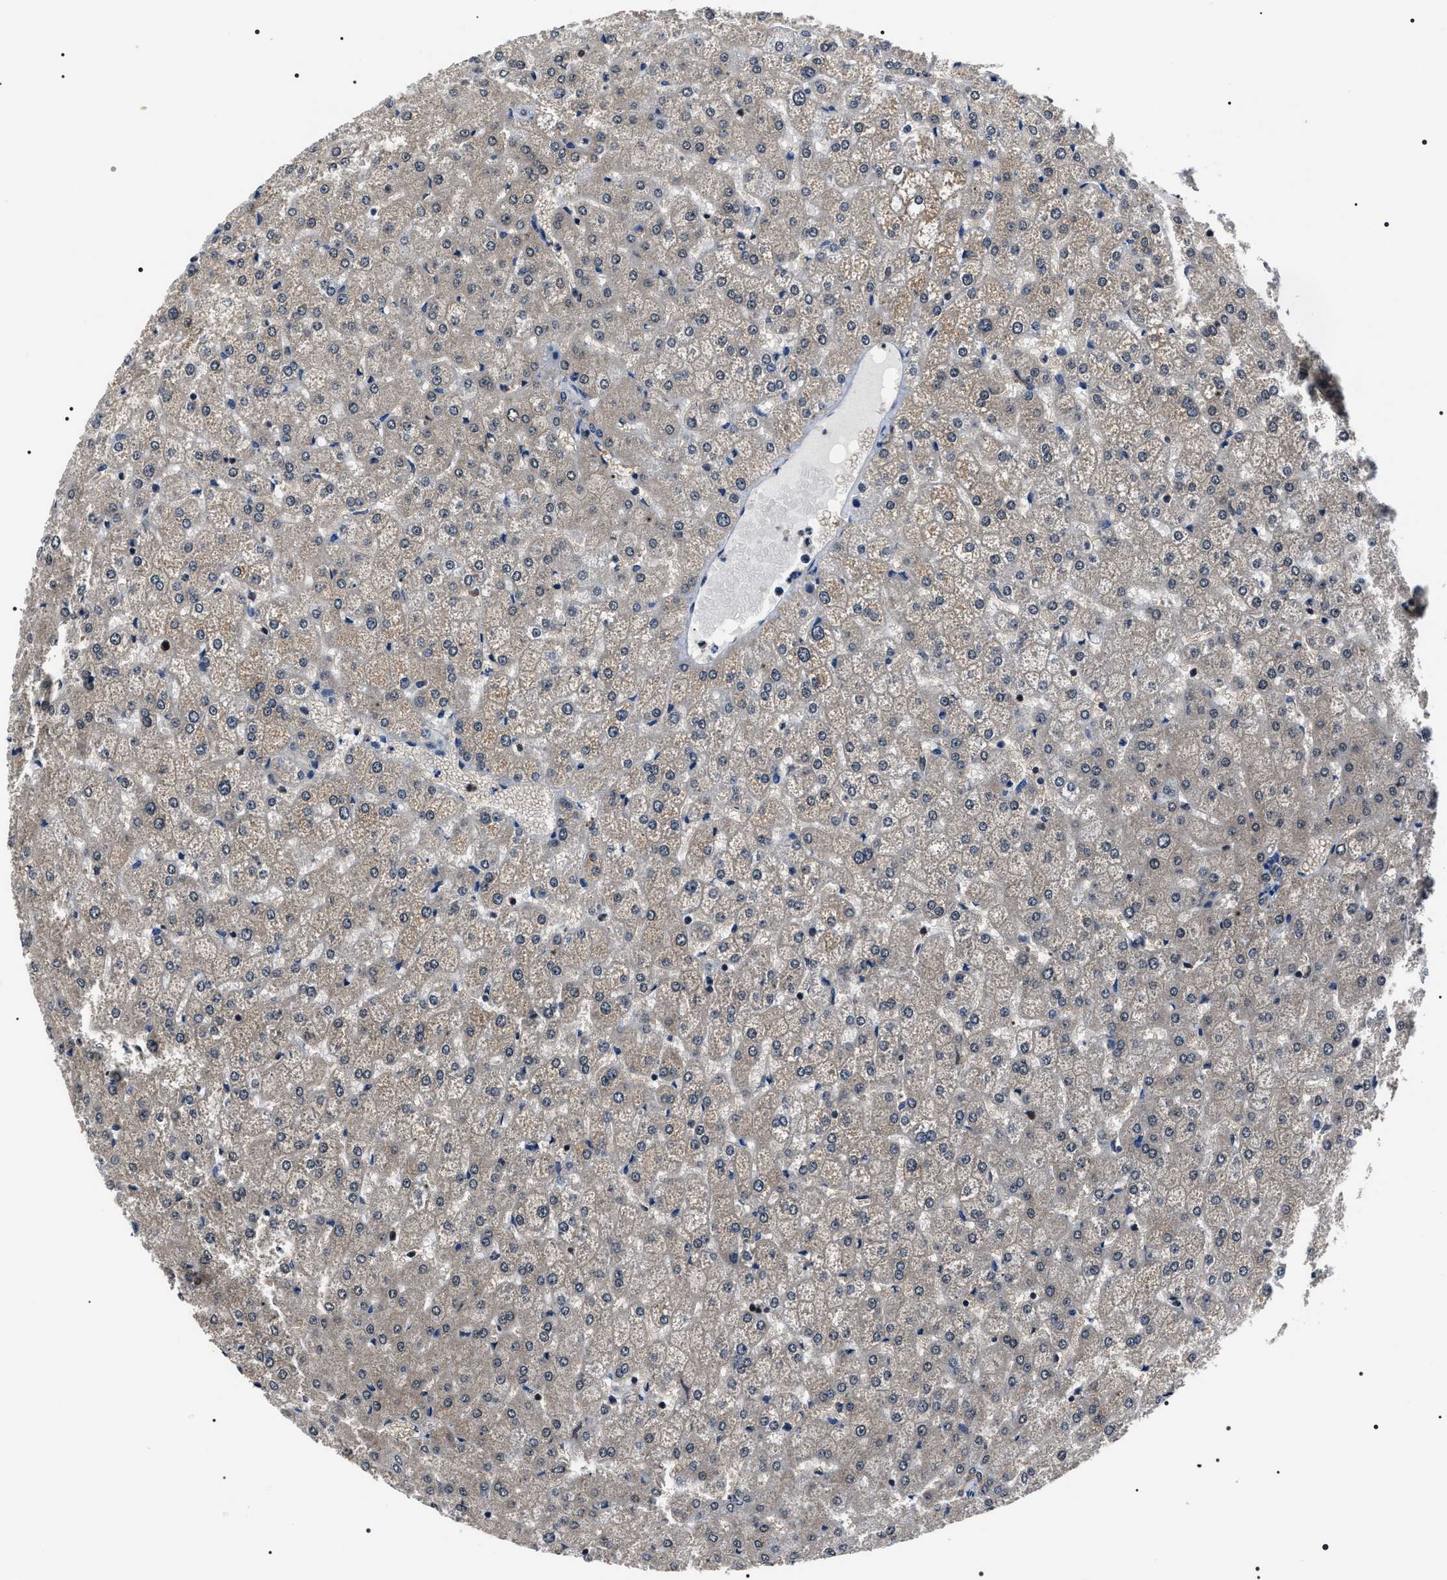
{"staining": {"intensity": "weak", "quantity": ">75%", "location": "cytoplasmic/membranous"}, "tissue": "liver", "cell_type": "Cholangiocytes", "image_type": "normal", "snomed": [{"axis": "morphology", "description": "Normal tissue, NOS"}, {"axis": "topography", "description": "Liver"}], "caption": "Immunohistochemical staining of unremarkable human liver displays >75% levels of weak cytoplasmic/membranous protein expression in approximately >75% of cholangiocytes. Immunohistochemistry (ihc) stains the protein of interest in brown and the nuclei are stained blue.", "gene": "SIPA1", "patient": {"sex": "female", "age": 32}}